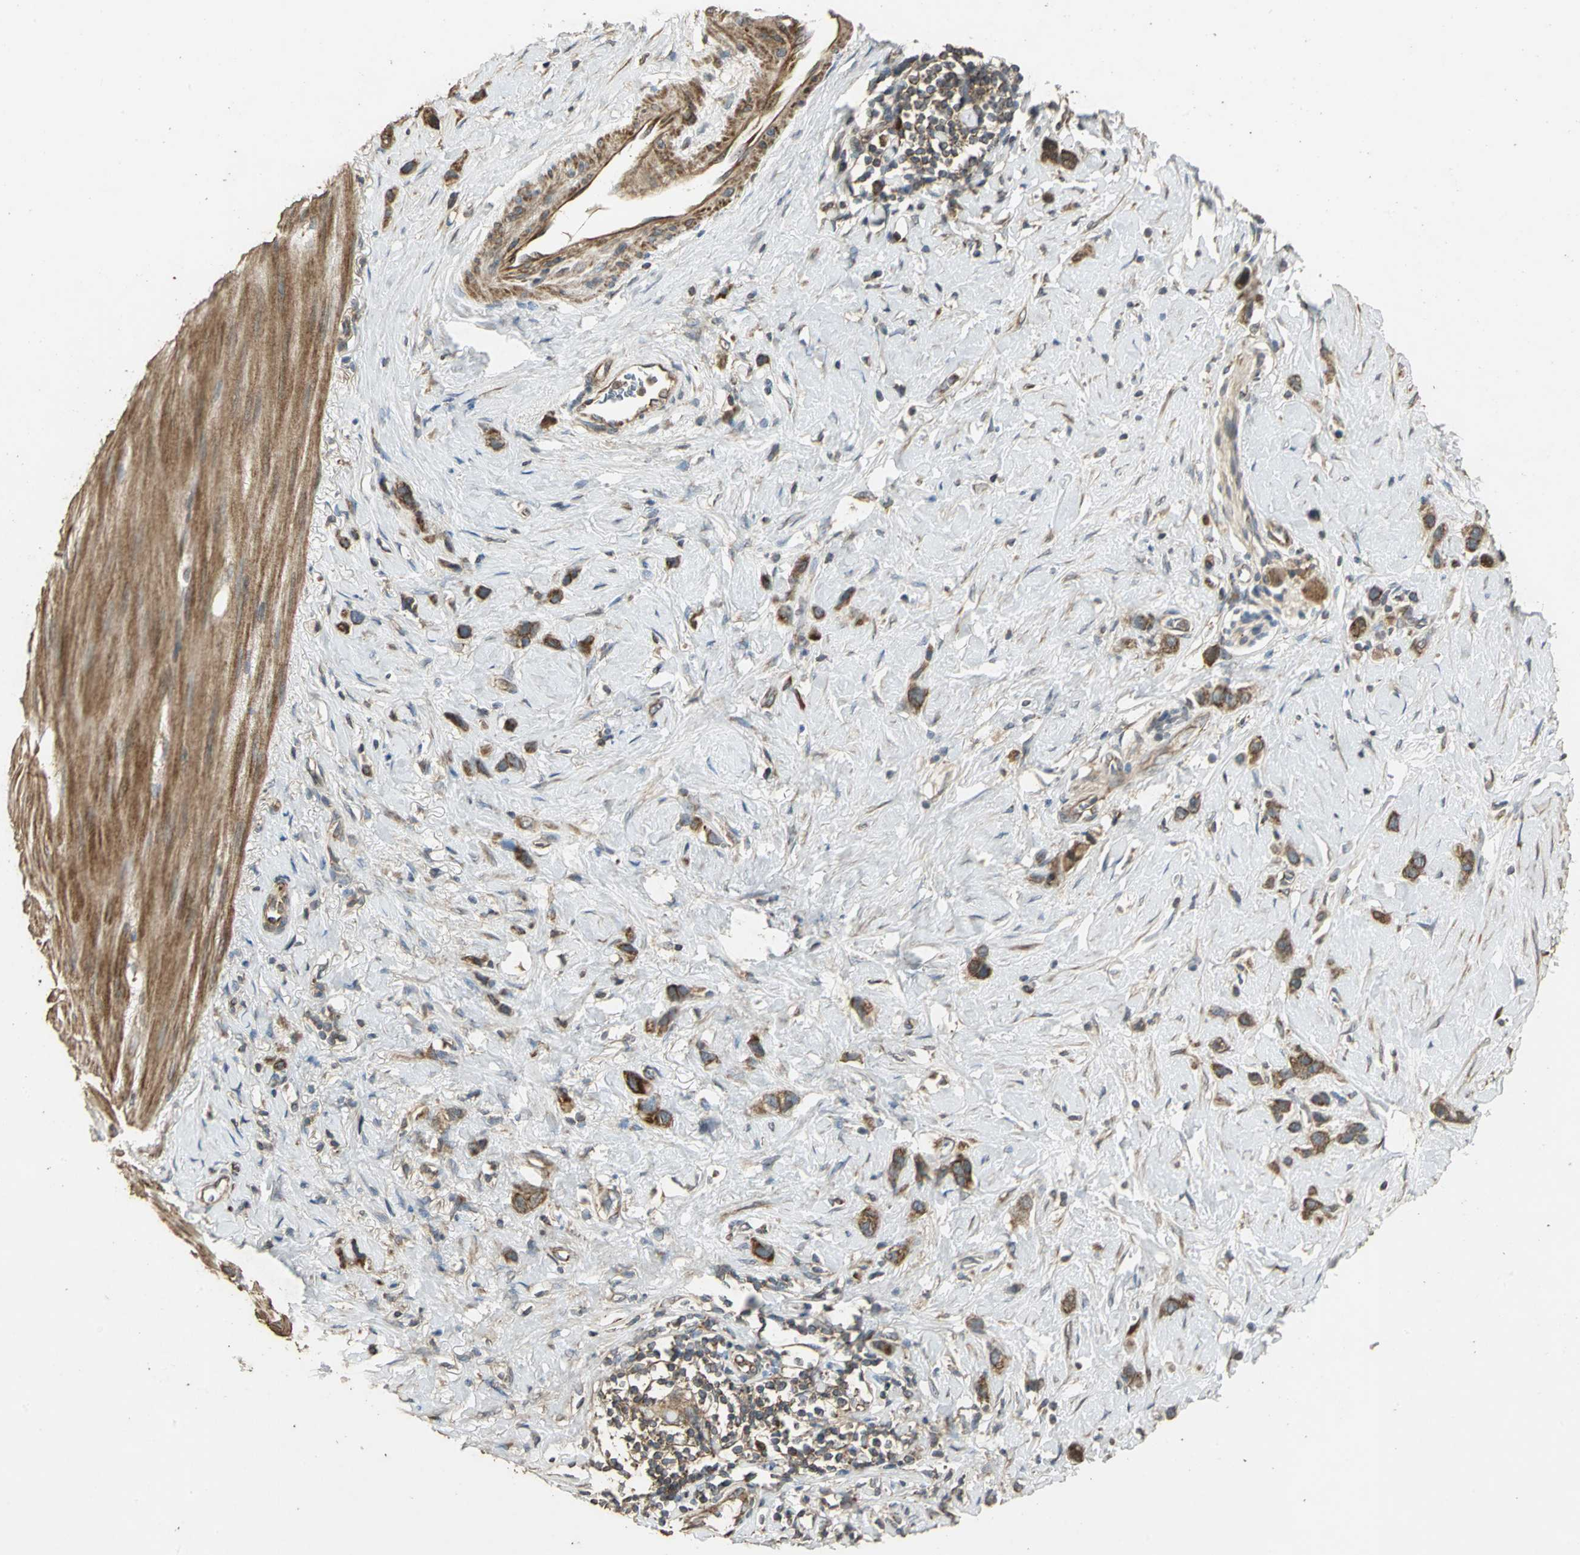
{"staining": {"intensity": "strong", "quantity": ">75%", "location": "cytoplasmic/membranous"}, "tissue": "stomach cancer", "cell_type": "Tumor cells", "image_type": "cancer", "snomed": [{"axis": "morphology", "description": "Normal tissue, NOS"}, {"axis": "morphology", "description": "Adenocarcinoma, NOS"}, {"axis": "morphology", "description": "Adenocarcinoma, High grade"}, {"axis": "topography", "description": "Stomach, upper"}, {"axis": "topography", "description": "Stomach"}], "caption": "Stomach adenocarcinoma (high-grade) tissue shows strong cytoplasmic/membranous expression in about >75% of tumor cells, visualized by immunohistochemistry.", "gene": "KANK1", "patient": {"sex": "female", "age": 65}}